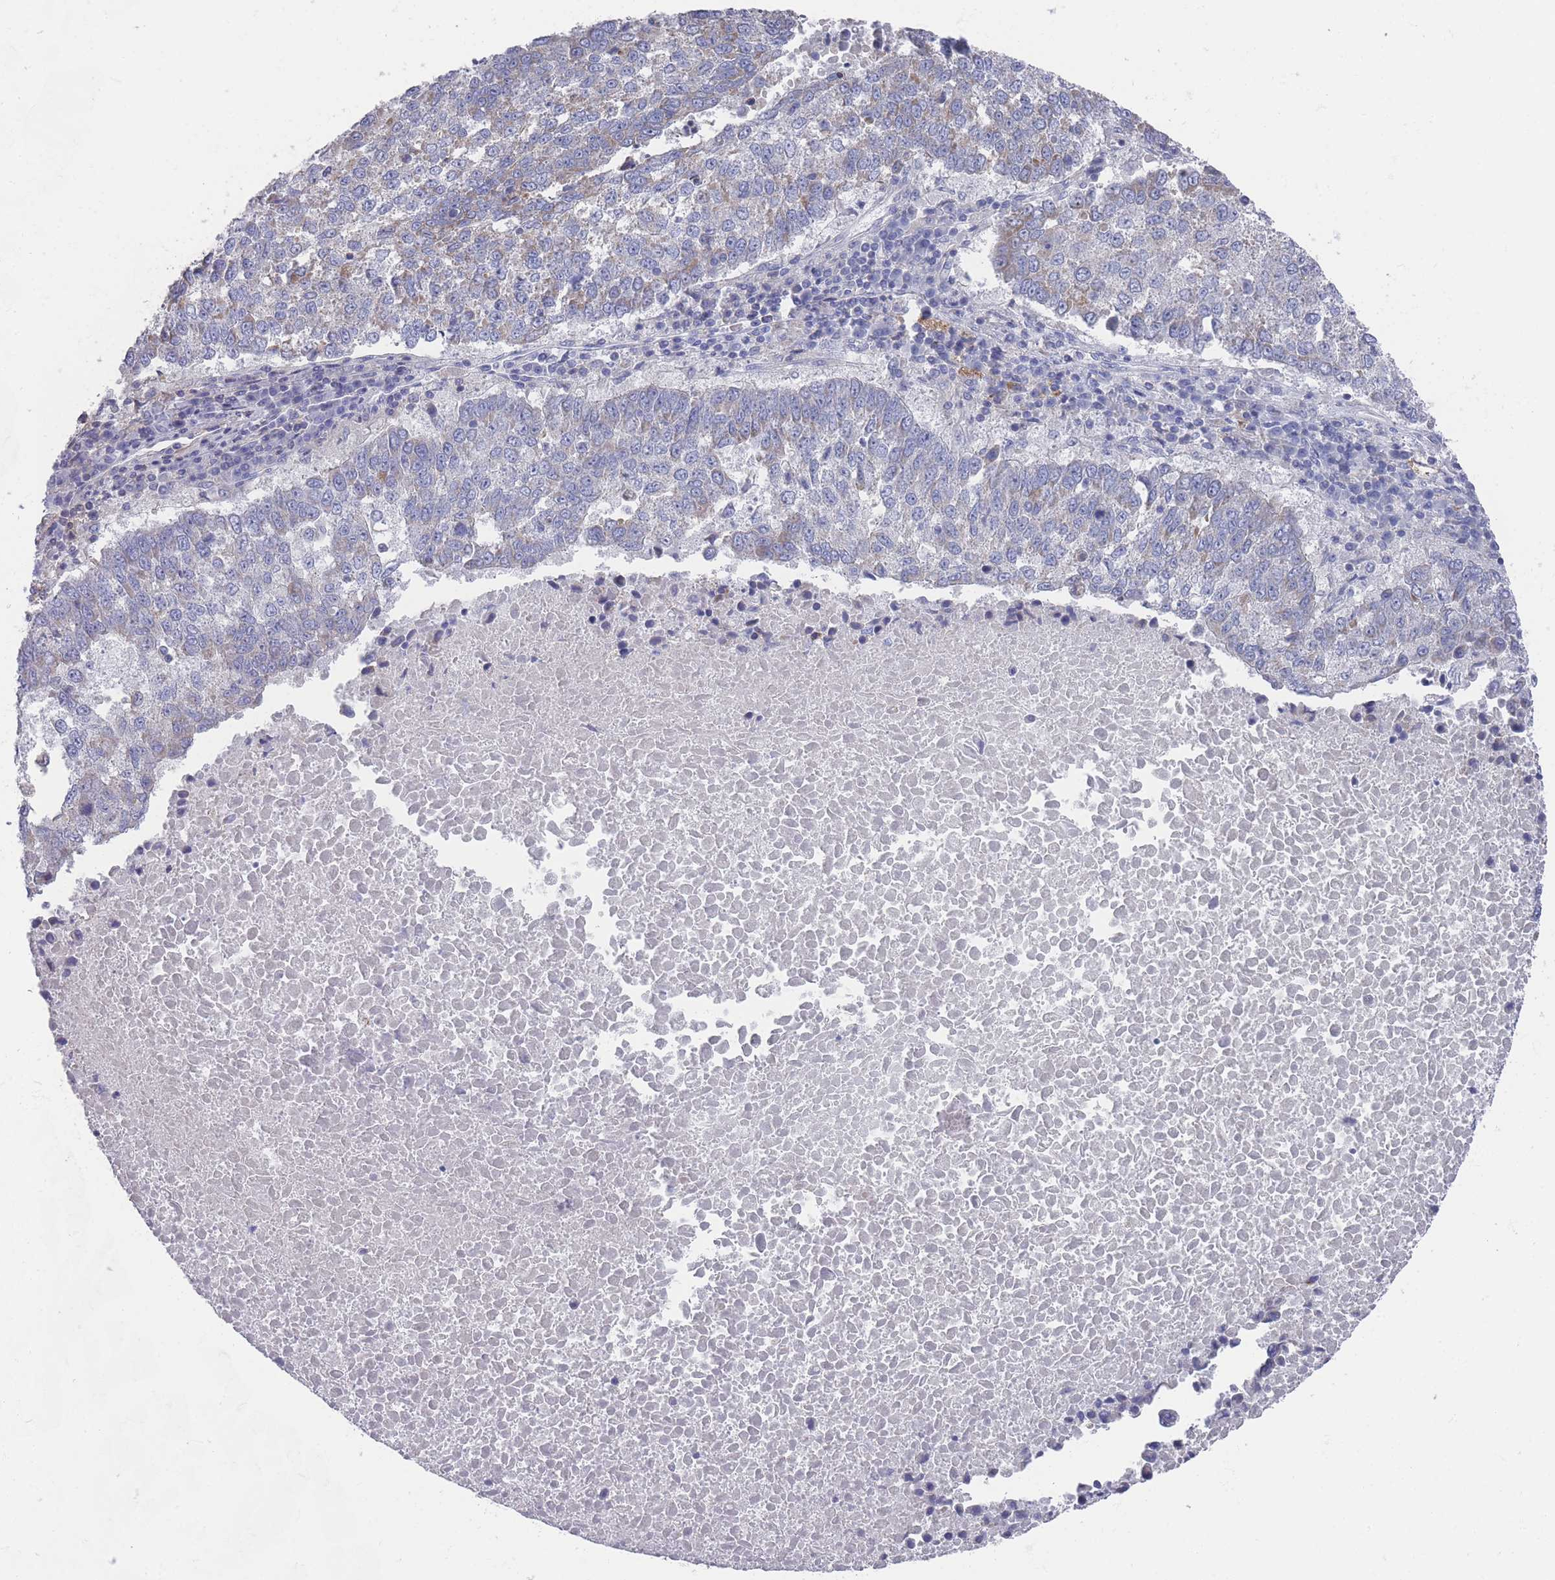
{"staining": {"intensity": "weak", "quantity": "<25%", "location": "cytoplasmic/membranous"}, "tissue": "lung cancer", "cell_type": "Tumor cells", "image_type": "cancer", "snomed": [{"axis": "morphology", "description": "Squamous cell carcinoma, NOS"}, {"axis": "topography", "description": "Lung"}], "caption": "High magnification brightfield microscopy of squamous cell carcinoma (lung) stained with DAB (3,3'-diaminobenzidine) (brown) and counterstained with hematoxylin (blue): tumor cells show no significant positivity.", "gene": "SCCPDH", "patient": {"sex": "male", "age": 73}}